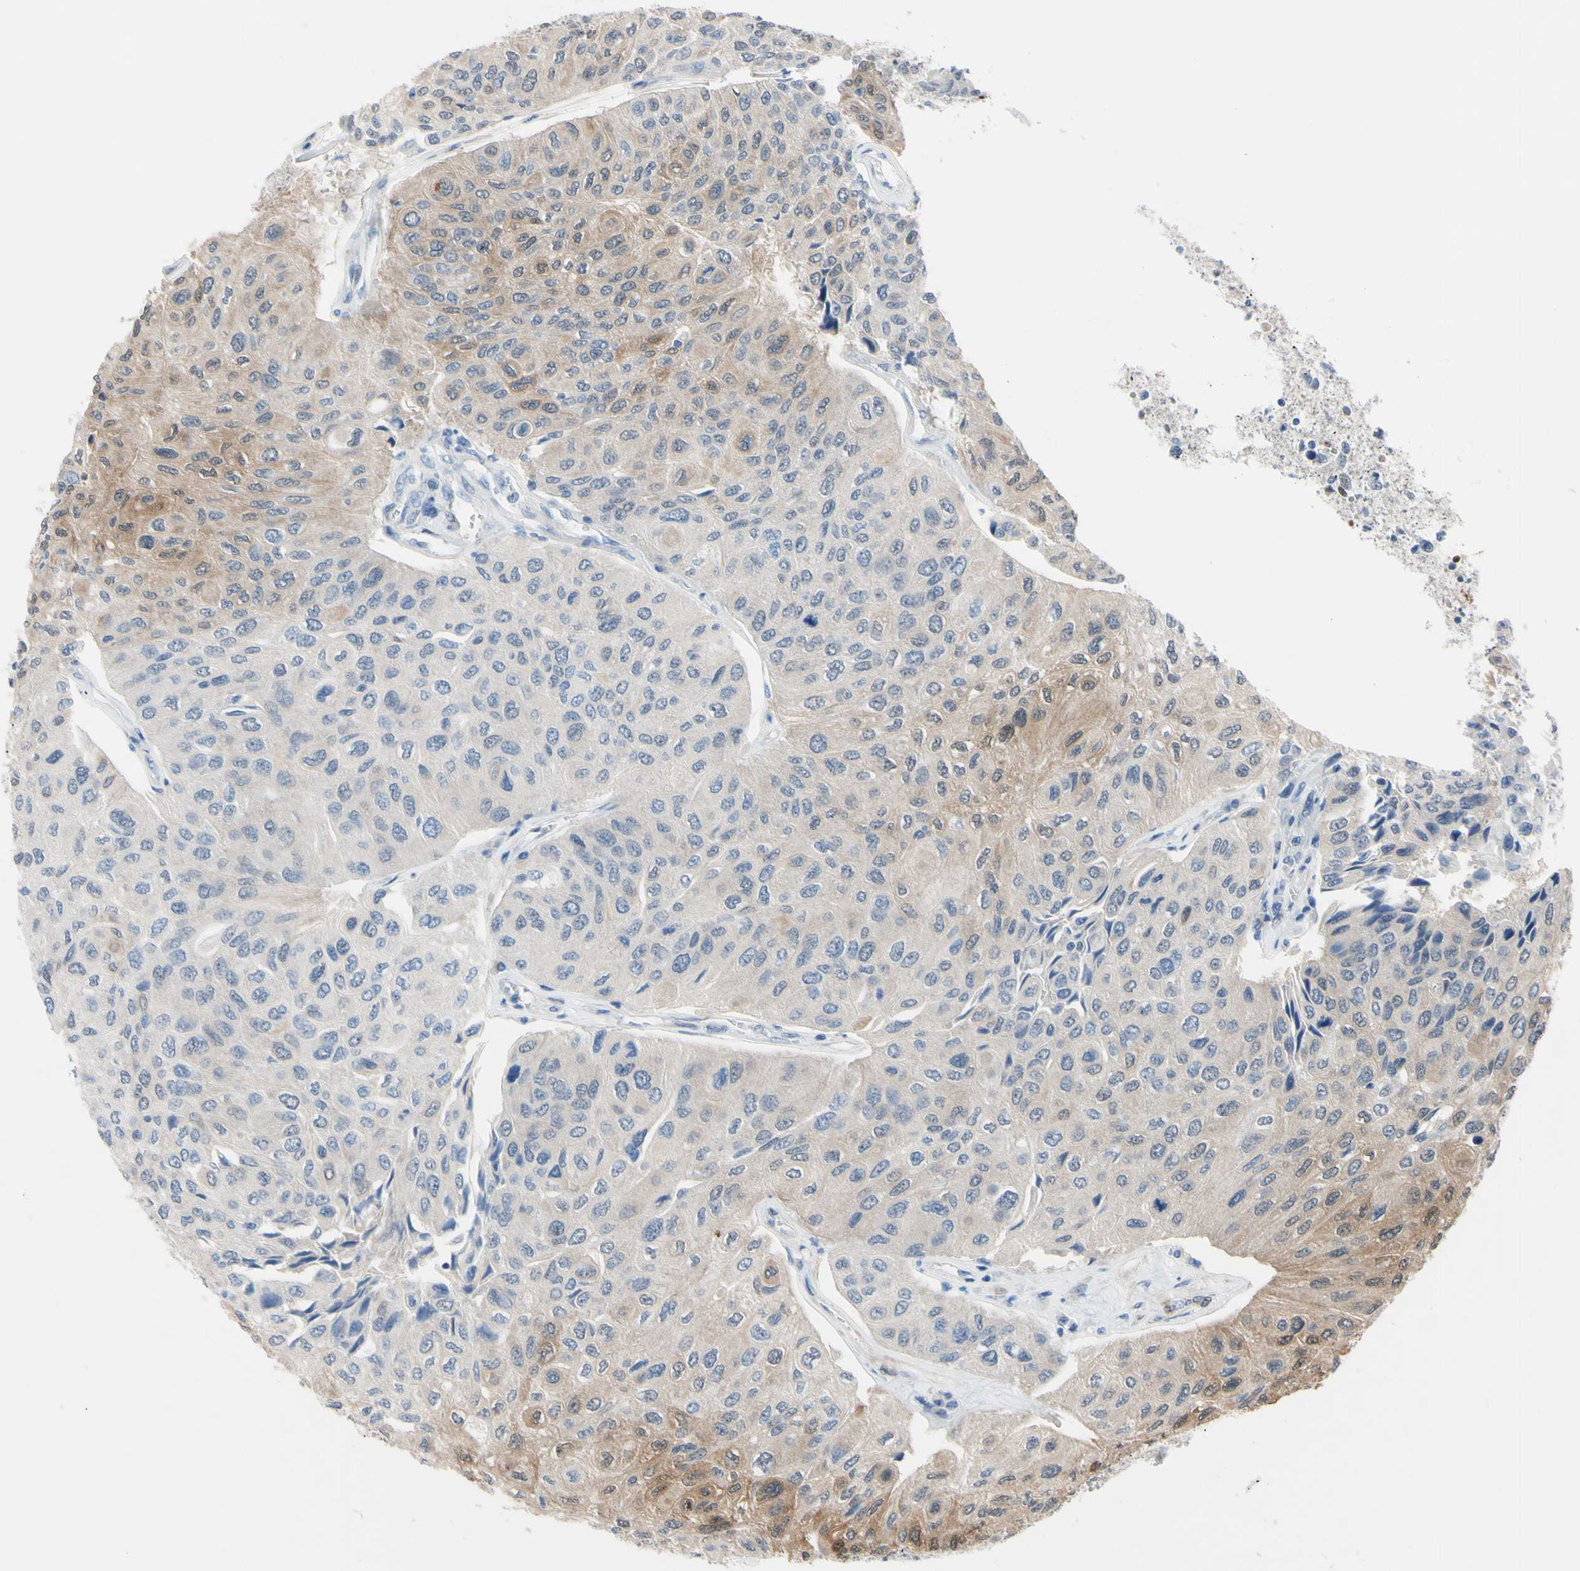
{"staining": {"intensity": "moderate", "quantity": "<25%", "location": "cytoplasmic/membranous"}, "tissue": "urothelial cancer", "cell_type": "Tumor cells", "image_type": "cancer", "snomed": [{"axis": "morphology", "description": "Urothelial carcinoma, High grade"}, {"axis": "topography", "description": "Urinary bladder"}], "caption": "Immunohistochemistry image of human high-grade urothelial carcinoma stained for a protein (brown), which exhibits low levels of moderate cytoplasmic/membranous expression in about <25% of tumor cells.", "gene": "NOL3", "patient": {"sex": "male", "age": 66}}